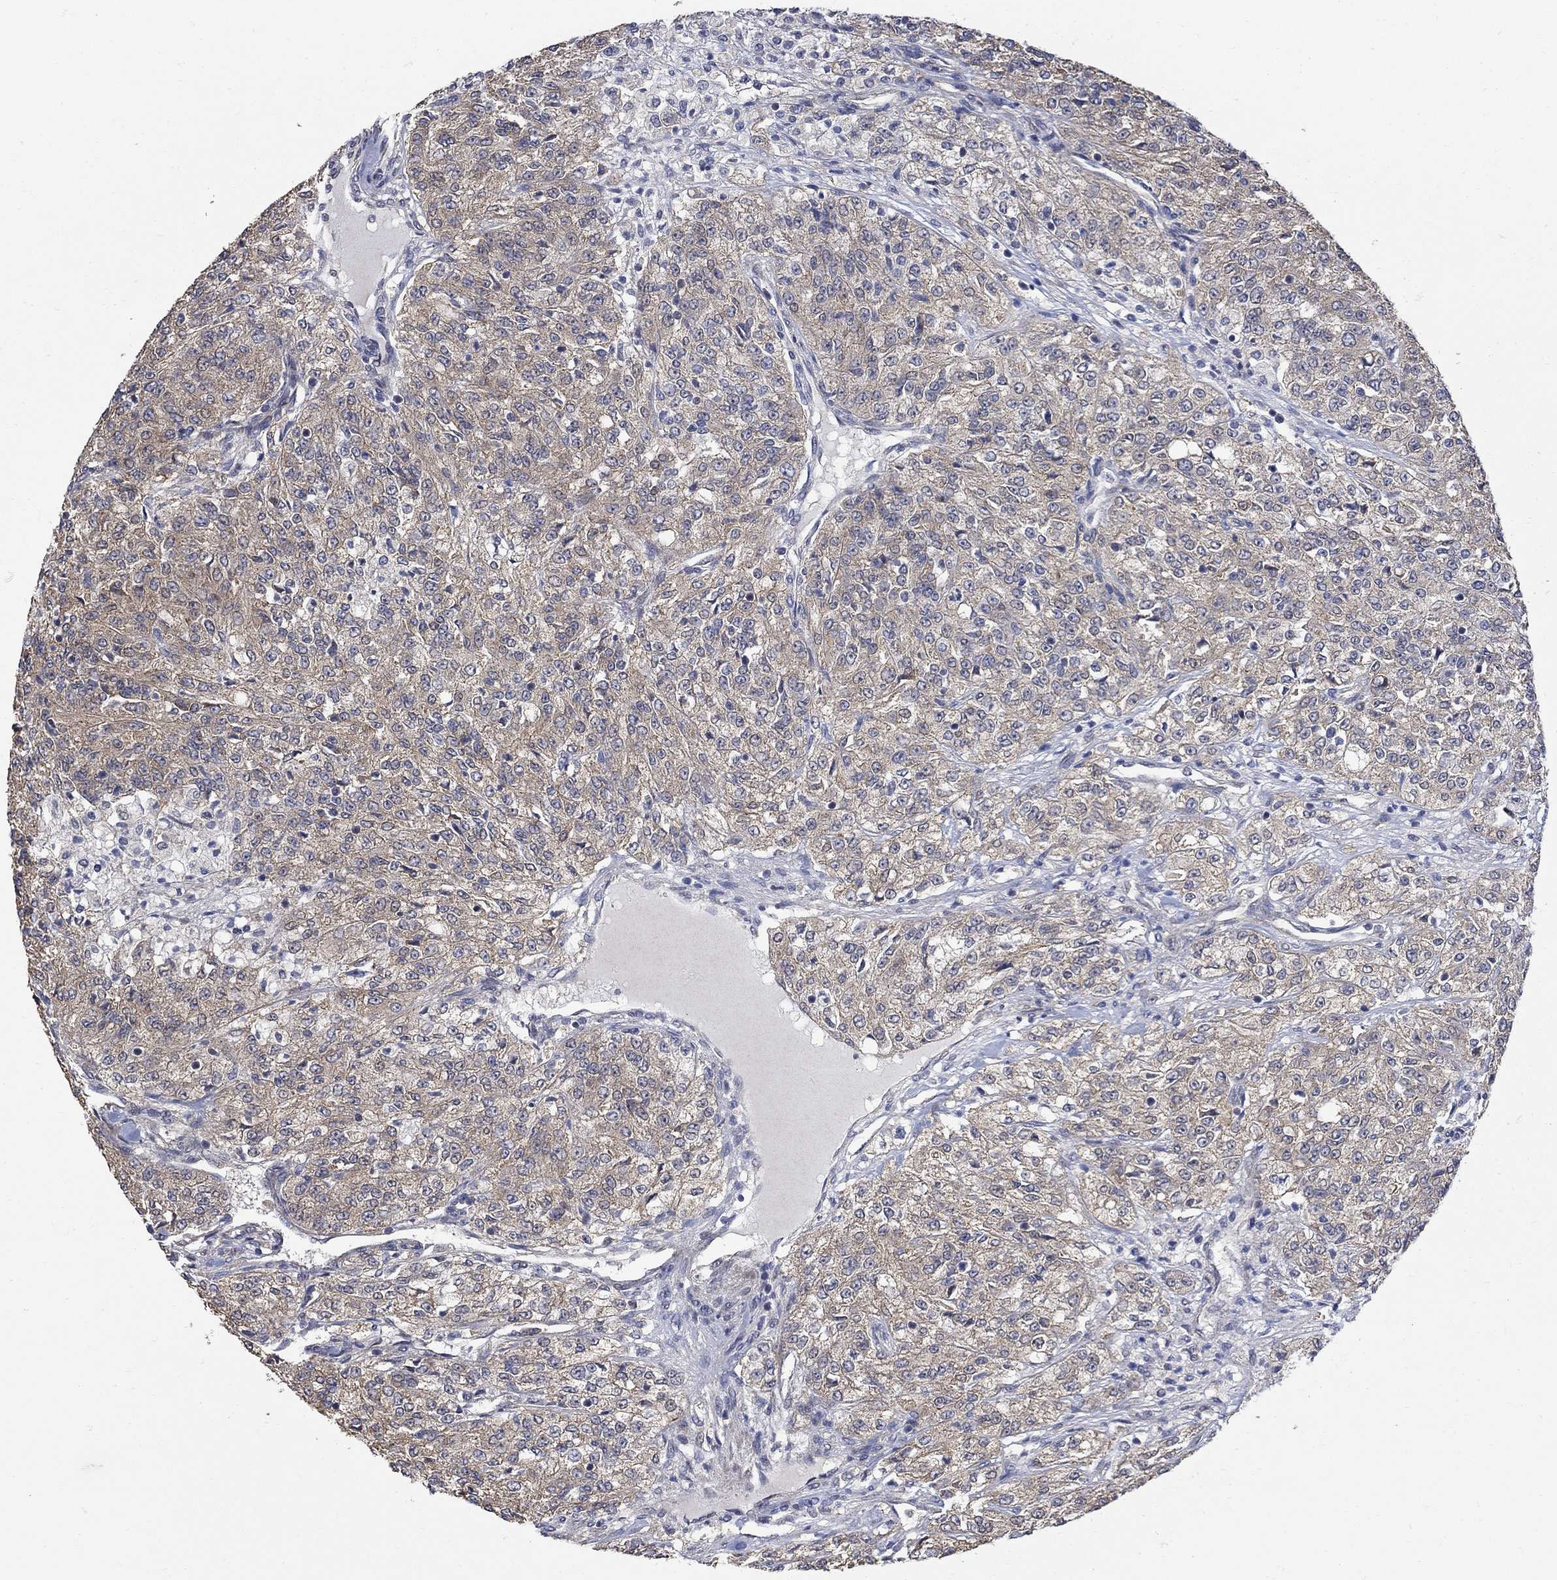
{"staining": {"intensity": "weak", "quantity": ">75%", "location": "cytoplasmic/membranous"}, "tissue": "renal cancer", "cell_type": "Tumor cells", "image_type": "cancer", "snomed": [{"axis": "morphology", "description": "Adenocarcinoma, NOS"}, {"axis": "topography", "description": "Kidney"}], "caption": "Immunohistochemistry (IHC) photomicrograph of neoplastic tissue: renal adenocarcinoma stained using immunohistochemistry displays low levels of weak protein expression localized specifically in the cytoplasmic/membranous of tumor cells, appearing as a cytoplasmic/membranous brown color.", "gene": "ANKRA2", "patient": {"sex": "female", "age": 63}}